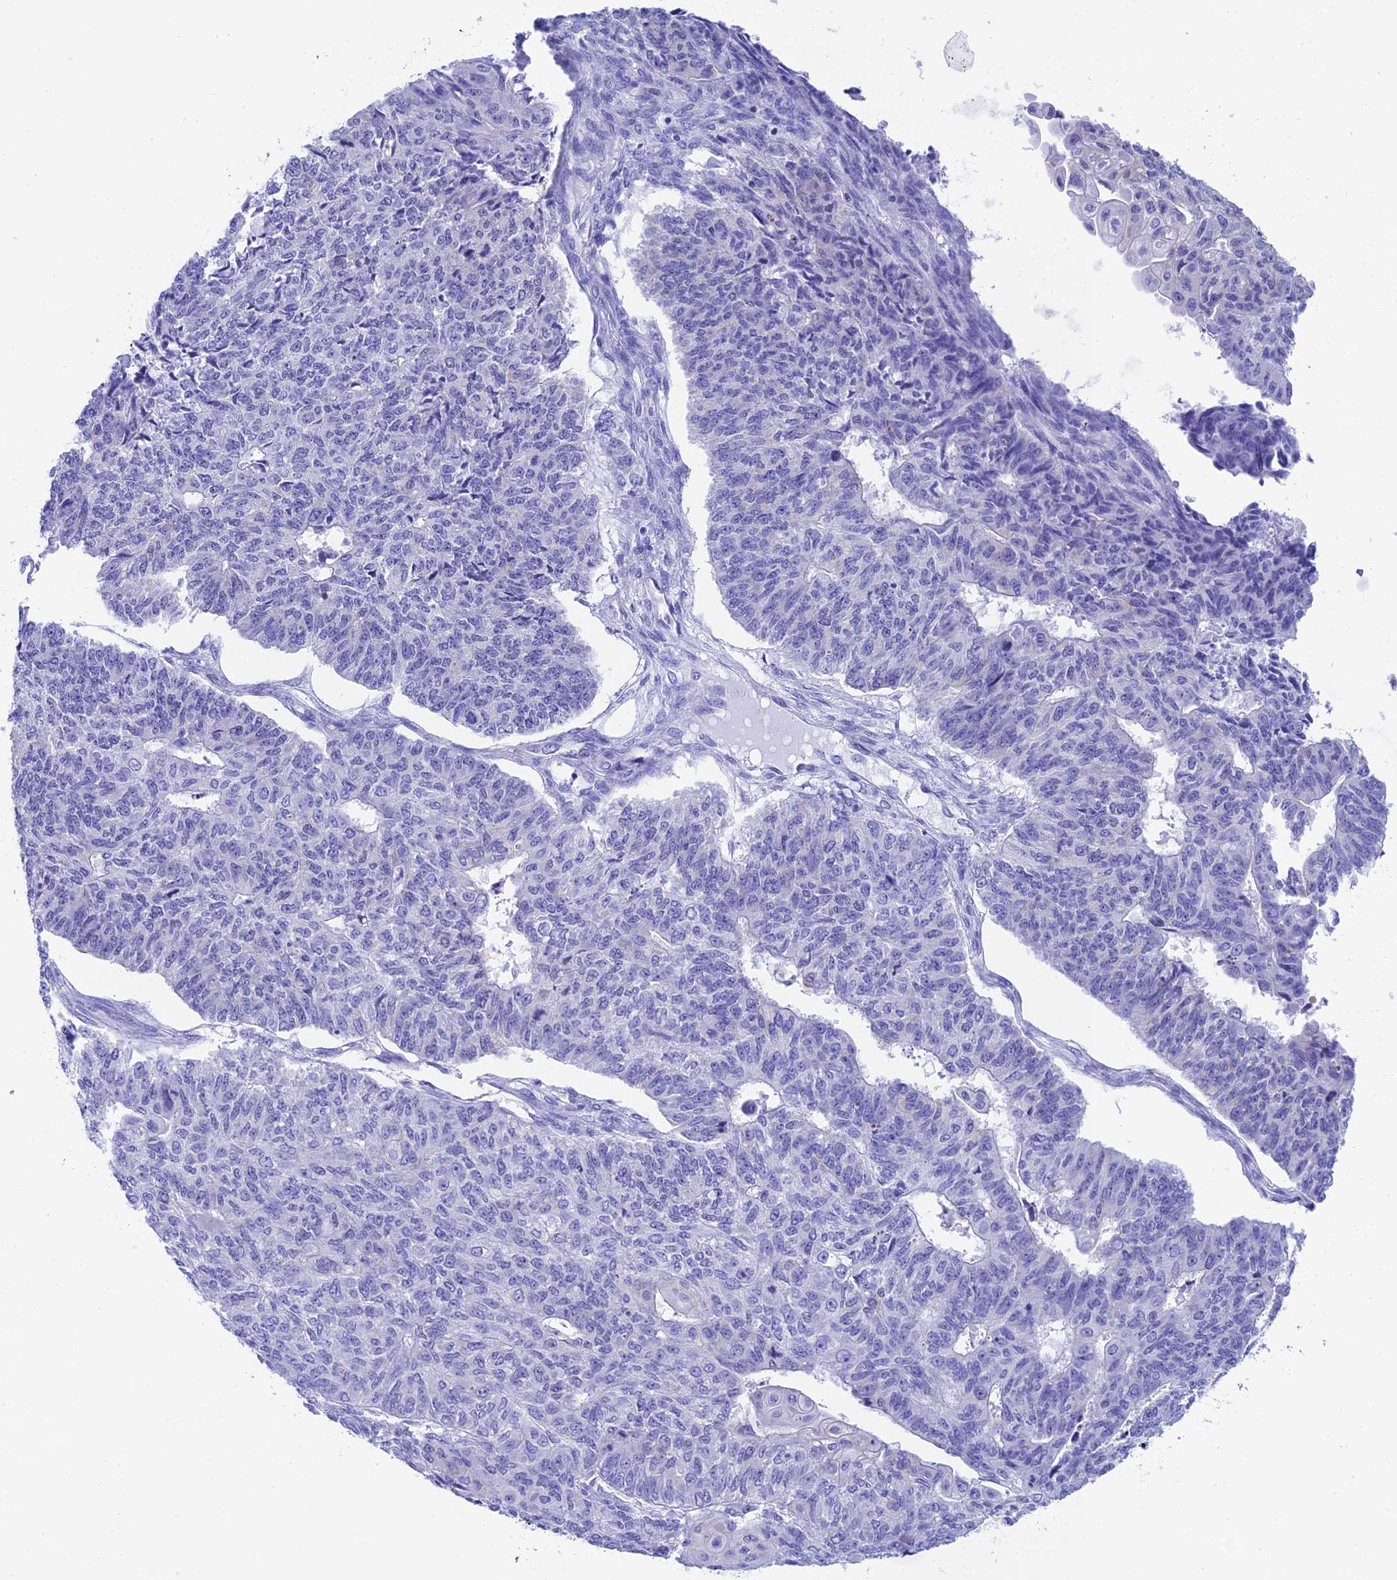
{"staining": {"intensity": "negative", "quantity": "none", "location": "none"}, "tissue": "endometrial cancer", "cell_type": "Tumor cells", "image_type": "cancer", "snomed": [{"axis": "morphology", "description": "Adenocarcinoma, NOS"}, {"axis": "topography", "description": "Endometrium"}], "caption": "Tumor cells are negative for protein expression in human endometrial cancer. (DAB (3,3'-diaminobenzidine) immunohistochemistry with hematoxylin counter stain).", "gene": "REEP4", "patient": {"sex": "female", "age": 32}}